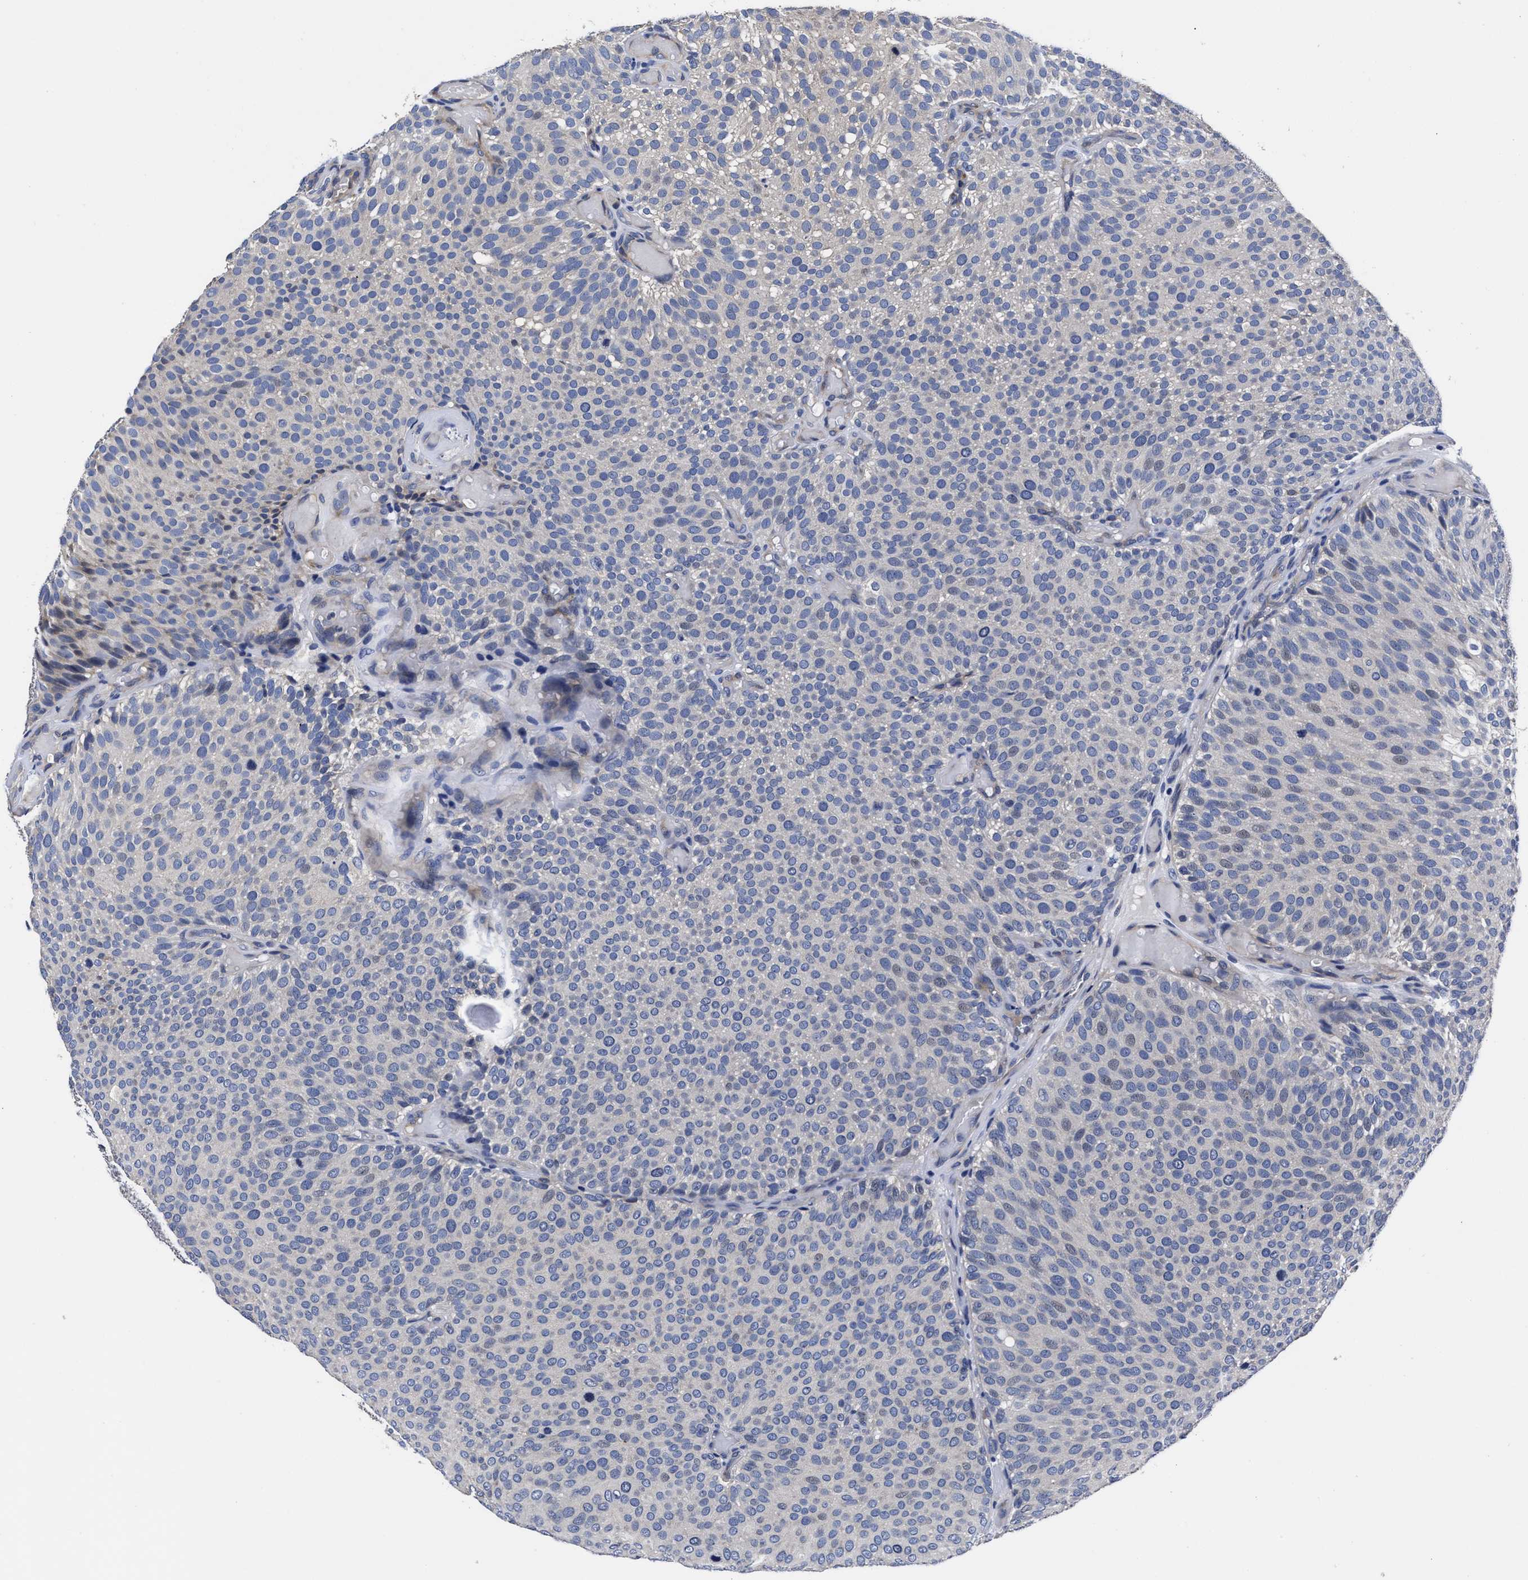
{"staining": {"intensity": "negative", "quantity": "none", "location": "none"}, "tissue": "urothelial cancer", "cell_type": "Tumor cells", "image_type": "cancer", "snomed": [{"axis": "morphology", "description": "Urothelial carcinoma, Low grade"}, {"axis": "topography", "description": "Urinary bladder"}], "caption": "Tumor cells are negative for brown protein staining in urothelial cancer.", "gene": "OLFML2A", "patient": {"sex": "male", "age": 78}}